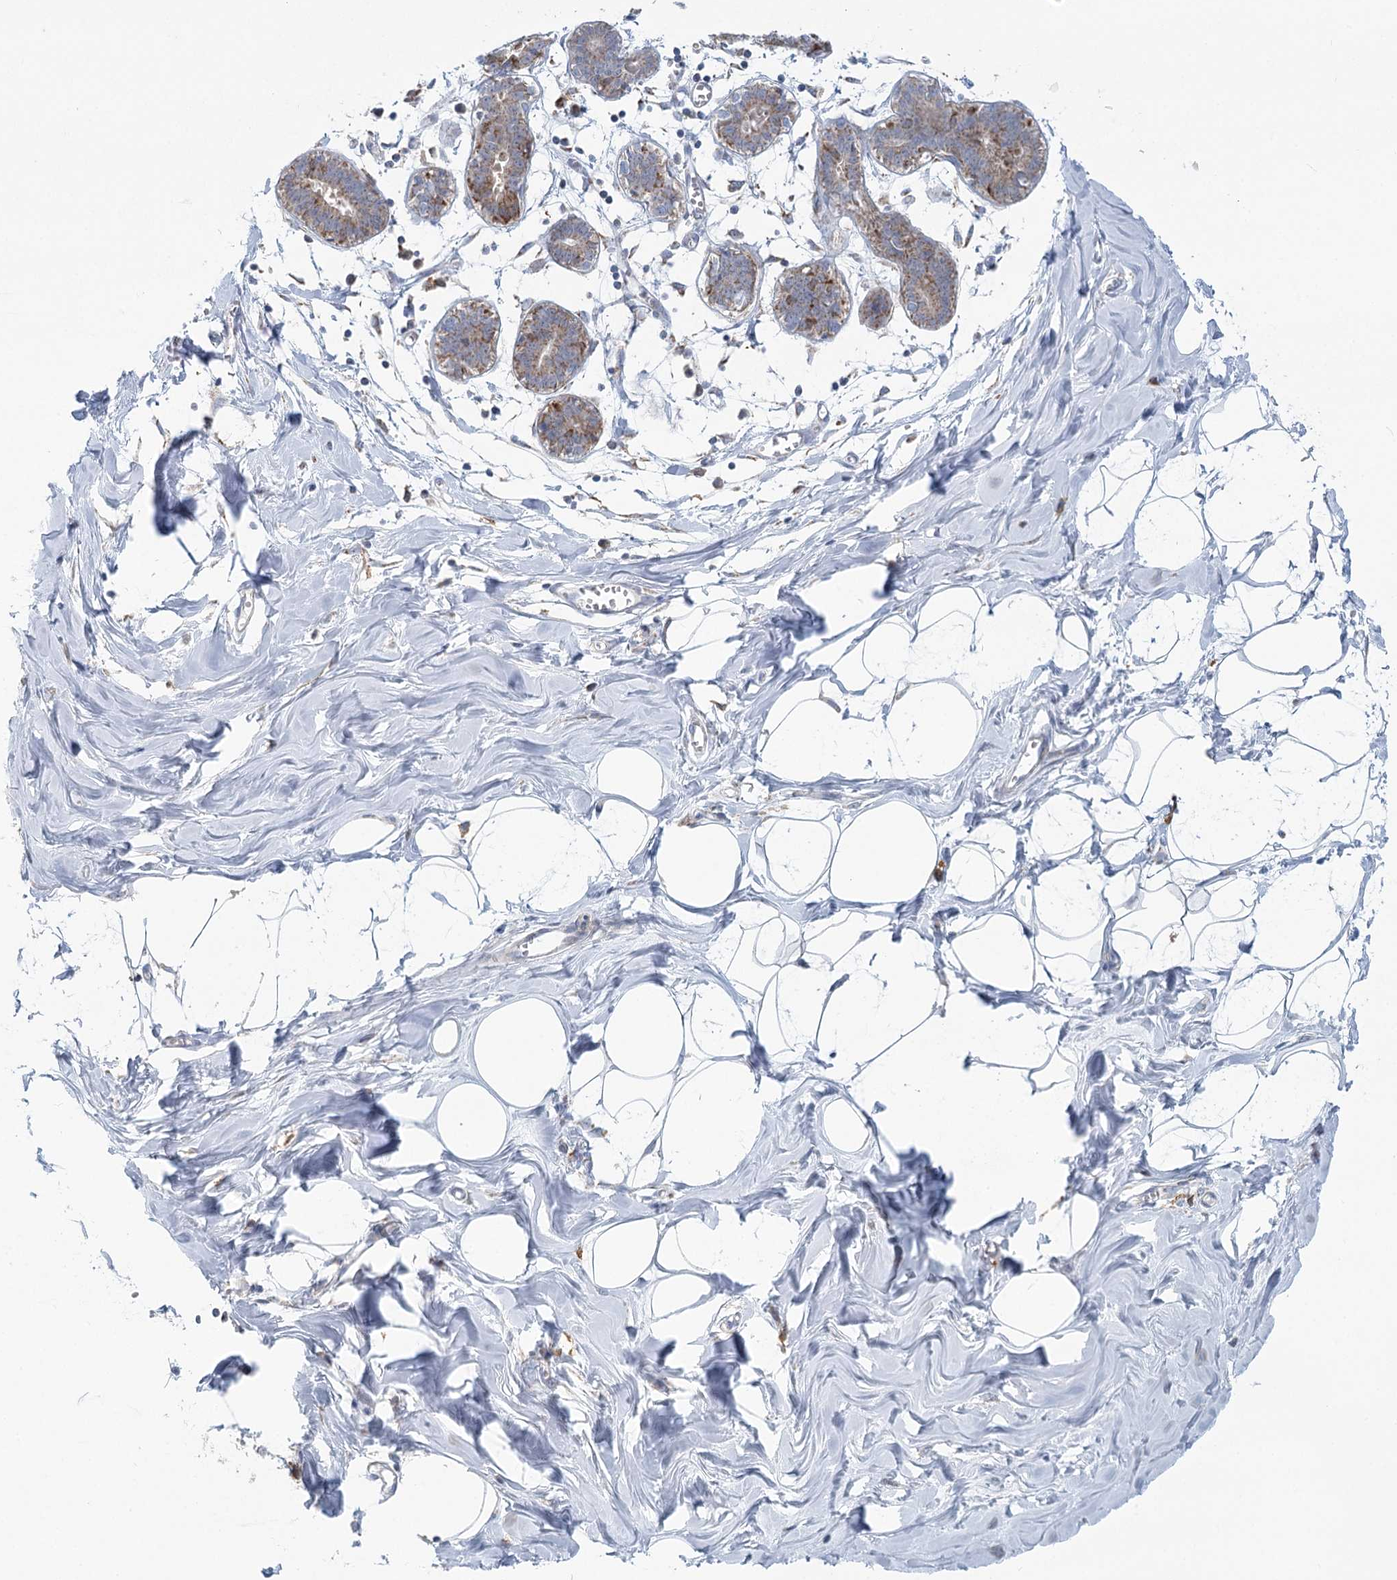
{"staining": {"intensity": "negative", "quantity": "none", "location": "none"}, "tissue": "breast", "cell_type": "Adipocytes", "image_type": "normal", "snomed": [{"axis": "morphology", "description": "Normal tissue, NOS"}, {"axis": "topography", "description": "Breast"}], "caption": "Human breast stained for a protein using IHC shows no staining in adipocytes.", "gene": "TAS1R1", "patient": {"sex": "female", "age": 27}}